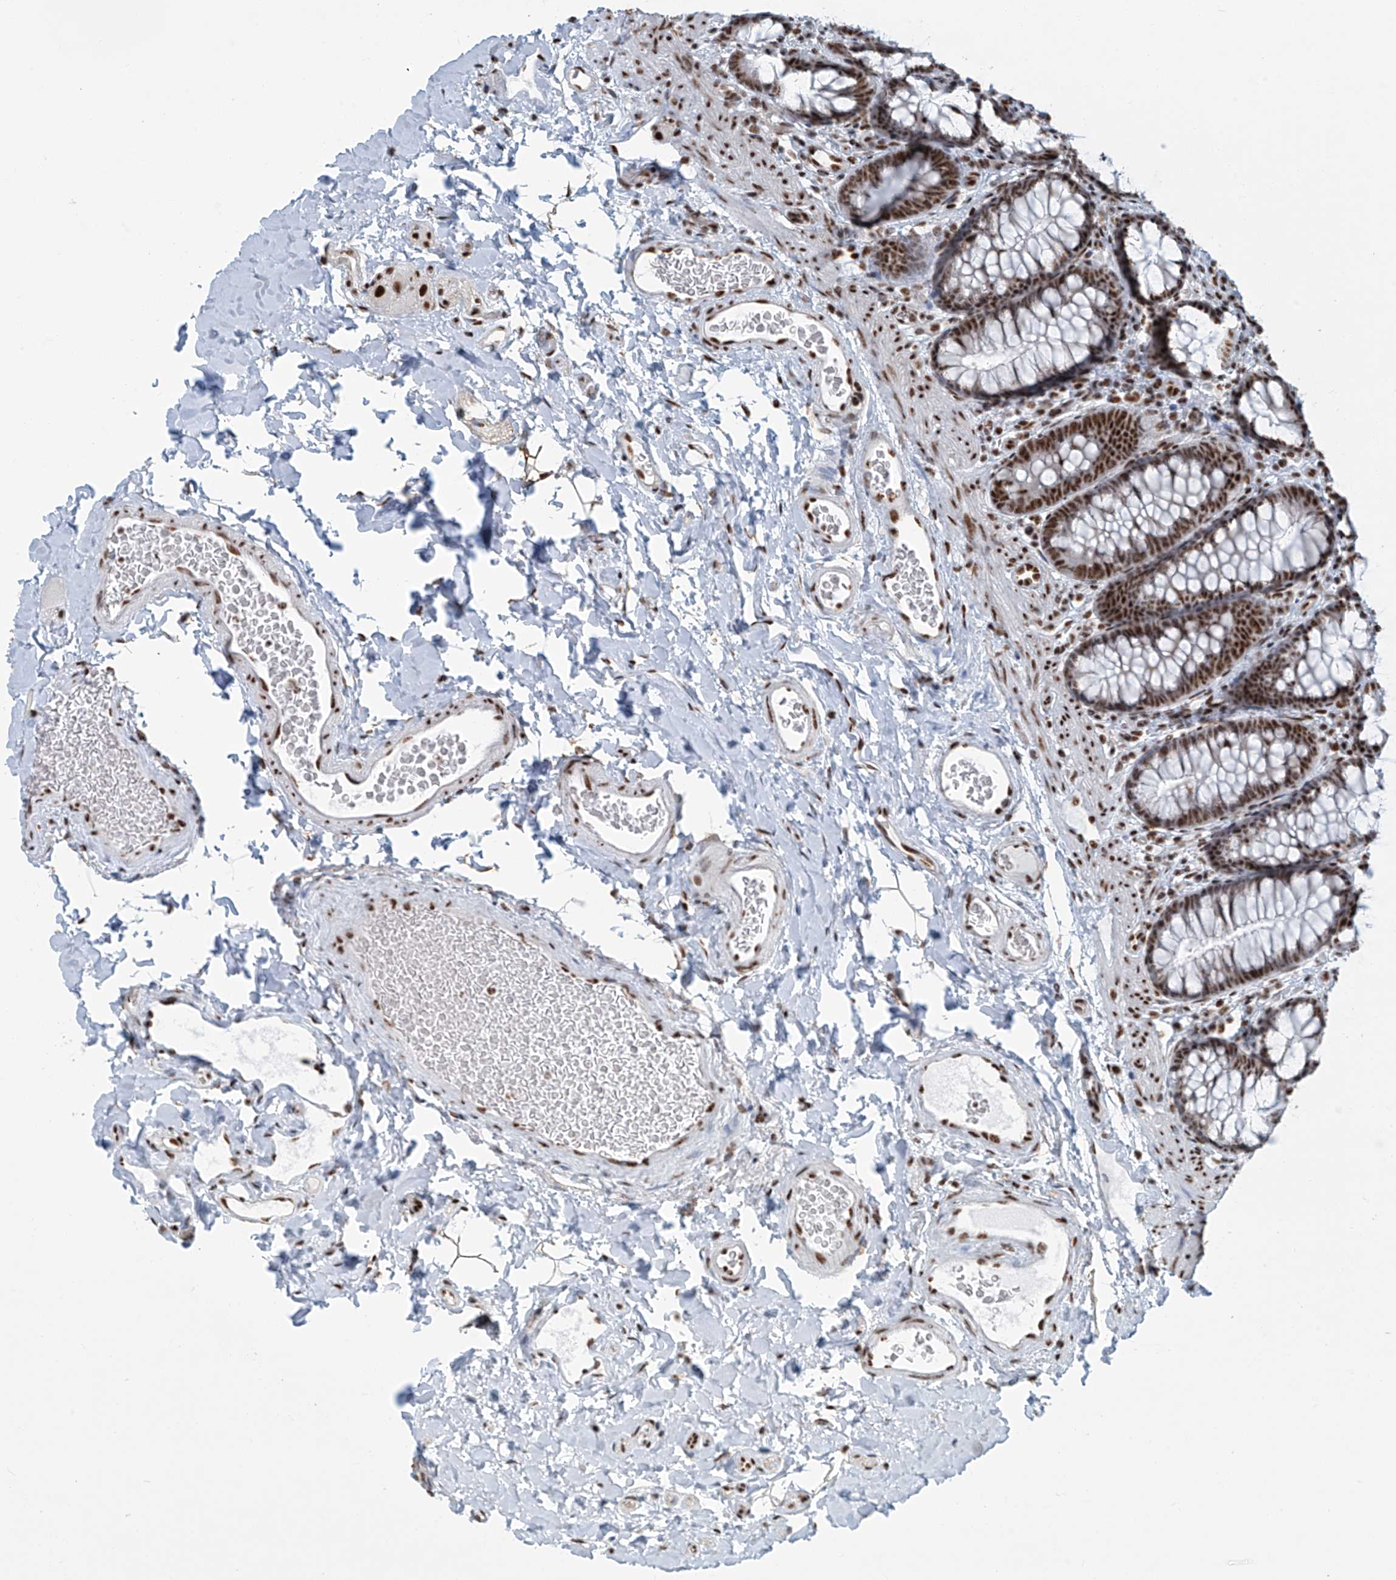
{"staining": {"intensity": "strong", "quantity": ">75%", "location": "nuclear"}, "tissue": "colon", "cell_type": "Endothelial cells", "image_type": "normal", "snomed": [{"axis": "morphology", "description": "Normal tissue, NOS"}, {"axis": "topography", "description": "Colon"}], "caption": "This image demonstrates immunohistochemistry (IHC) staining of normal human colon, with high strong nuclear staining in approximately >75% of endothelial cells.", "gene": "ENSG00000257390", "patient": {"sex": "female", "age": 62}}